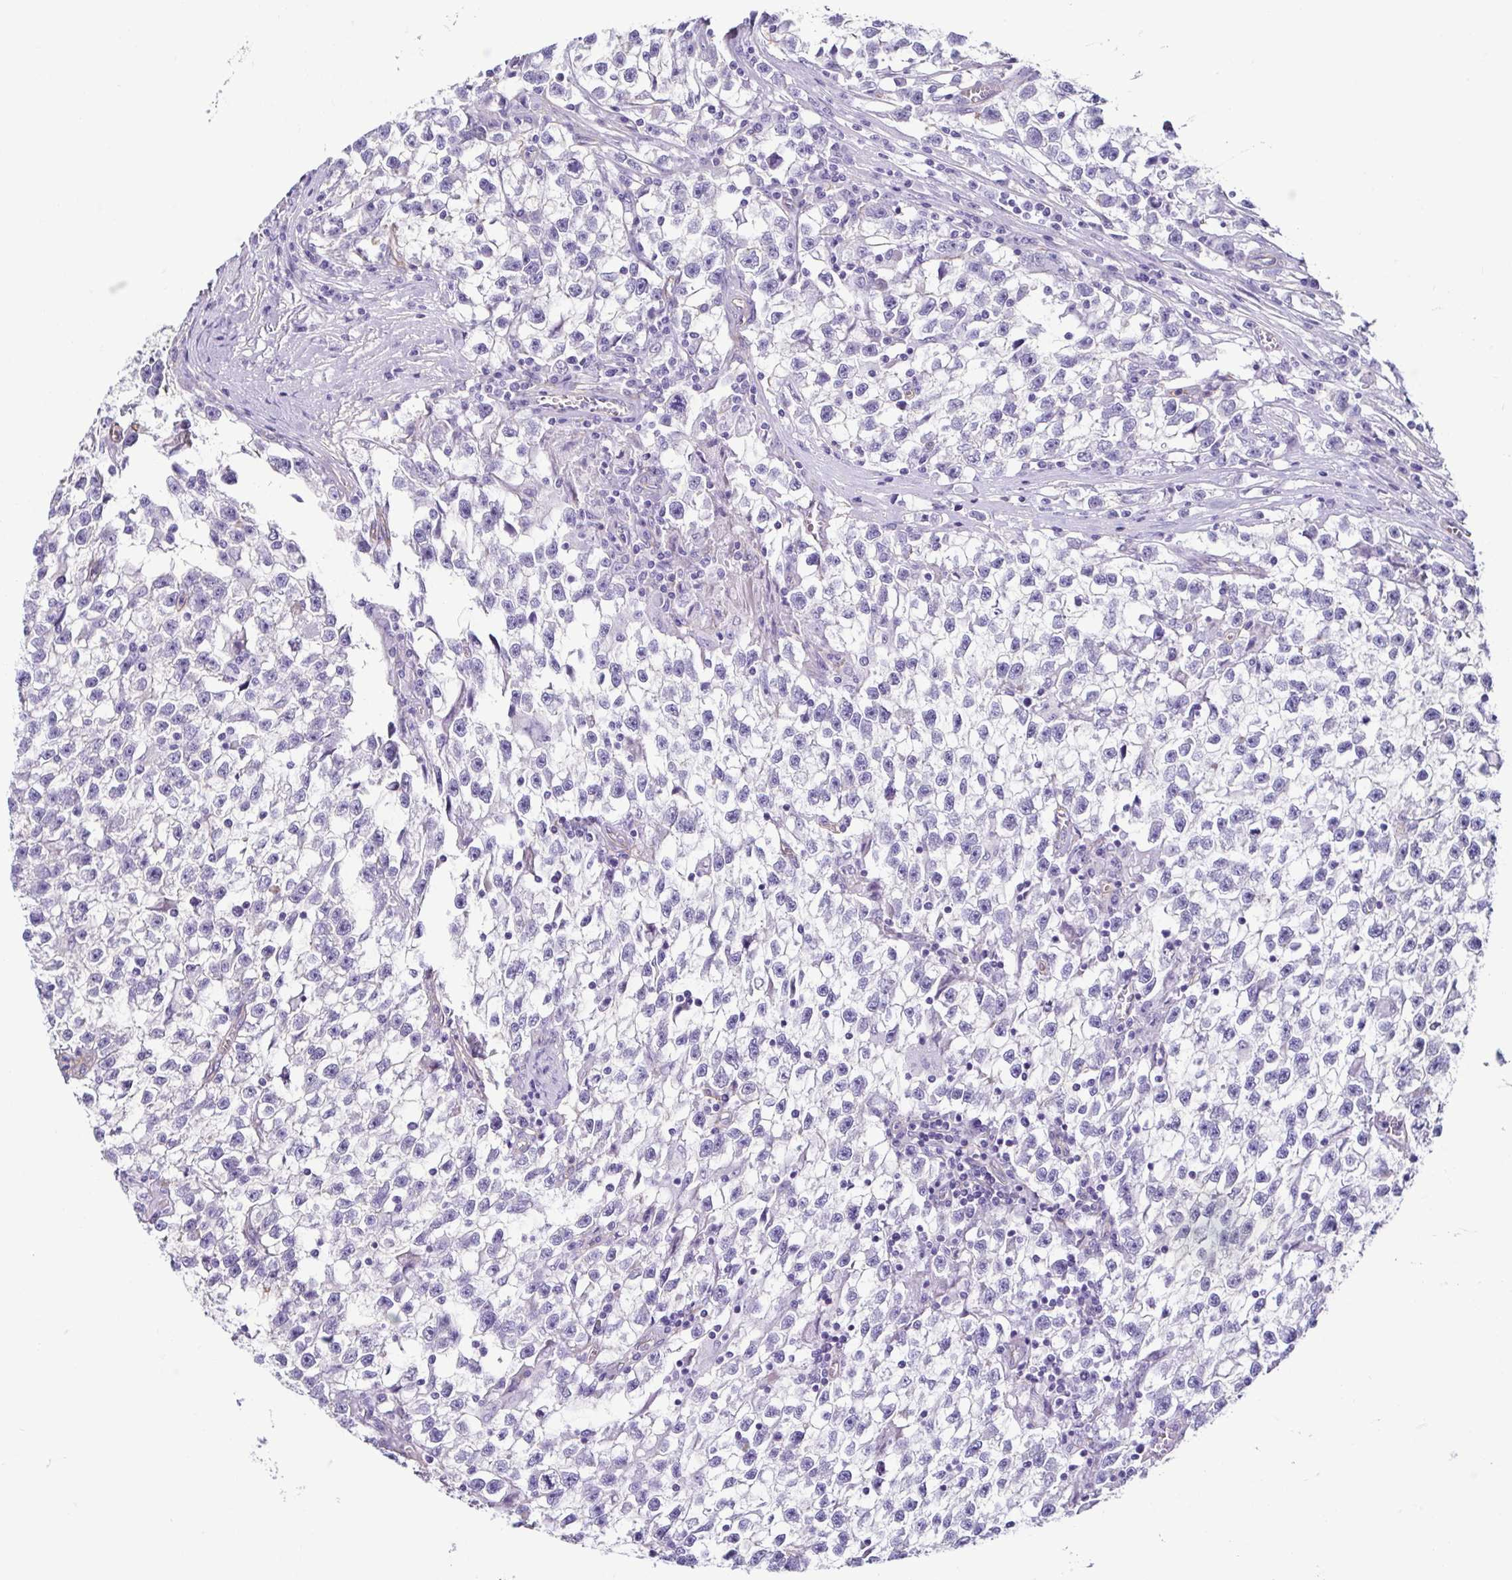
{"staining": {"intensity": "negative", "quantity": "none", "location": "none"}, "tissue": "testis cancer", "cell_type": "Tumor cells", "image_type": "cancer", "snomed": [{"axis": "morphology", "description": "Seminoma, NOS"}, {"axis": "topography", "description": "Testis"}], "caption": "This is an immunohistochemistry (IHC) histopathology image of testis cancer (seminoma). There is no expression in tumor cells.", "gene": "CASP14", "patient": {"sex": "male", "age": 31}}